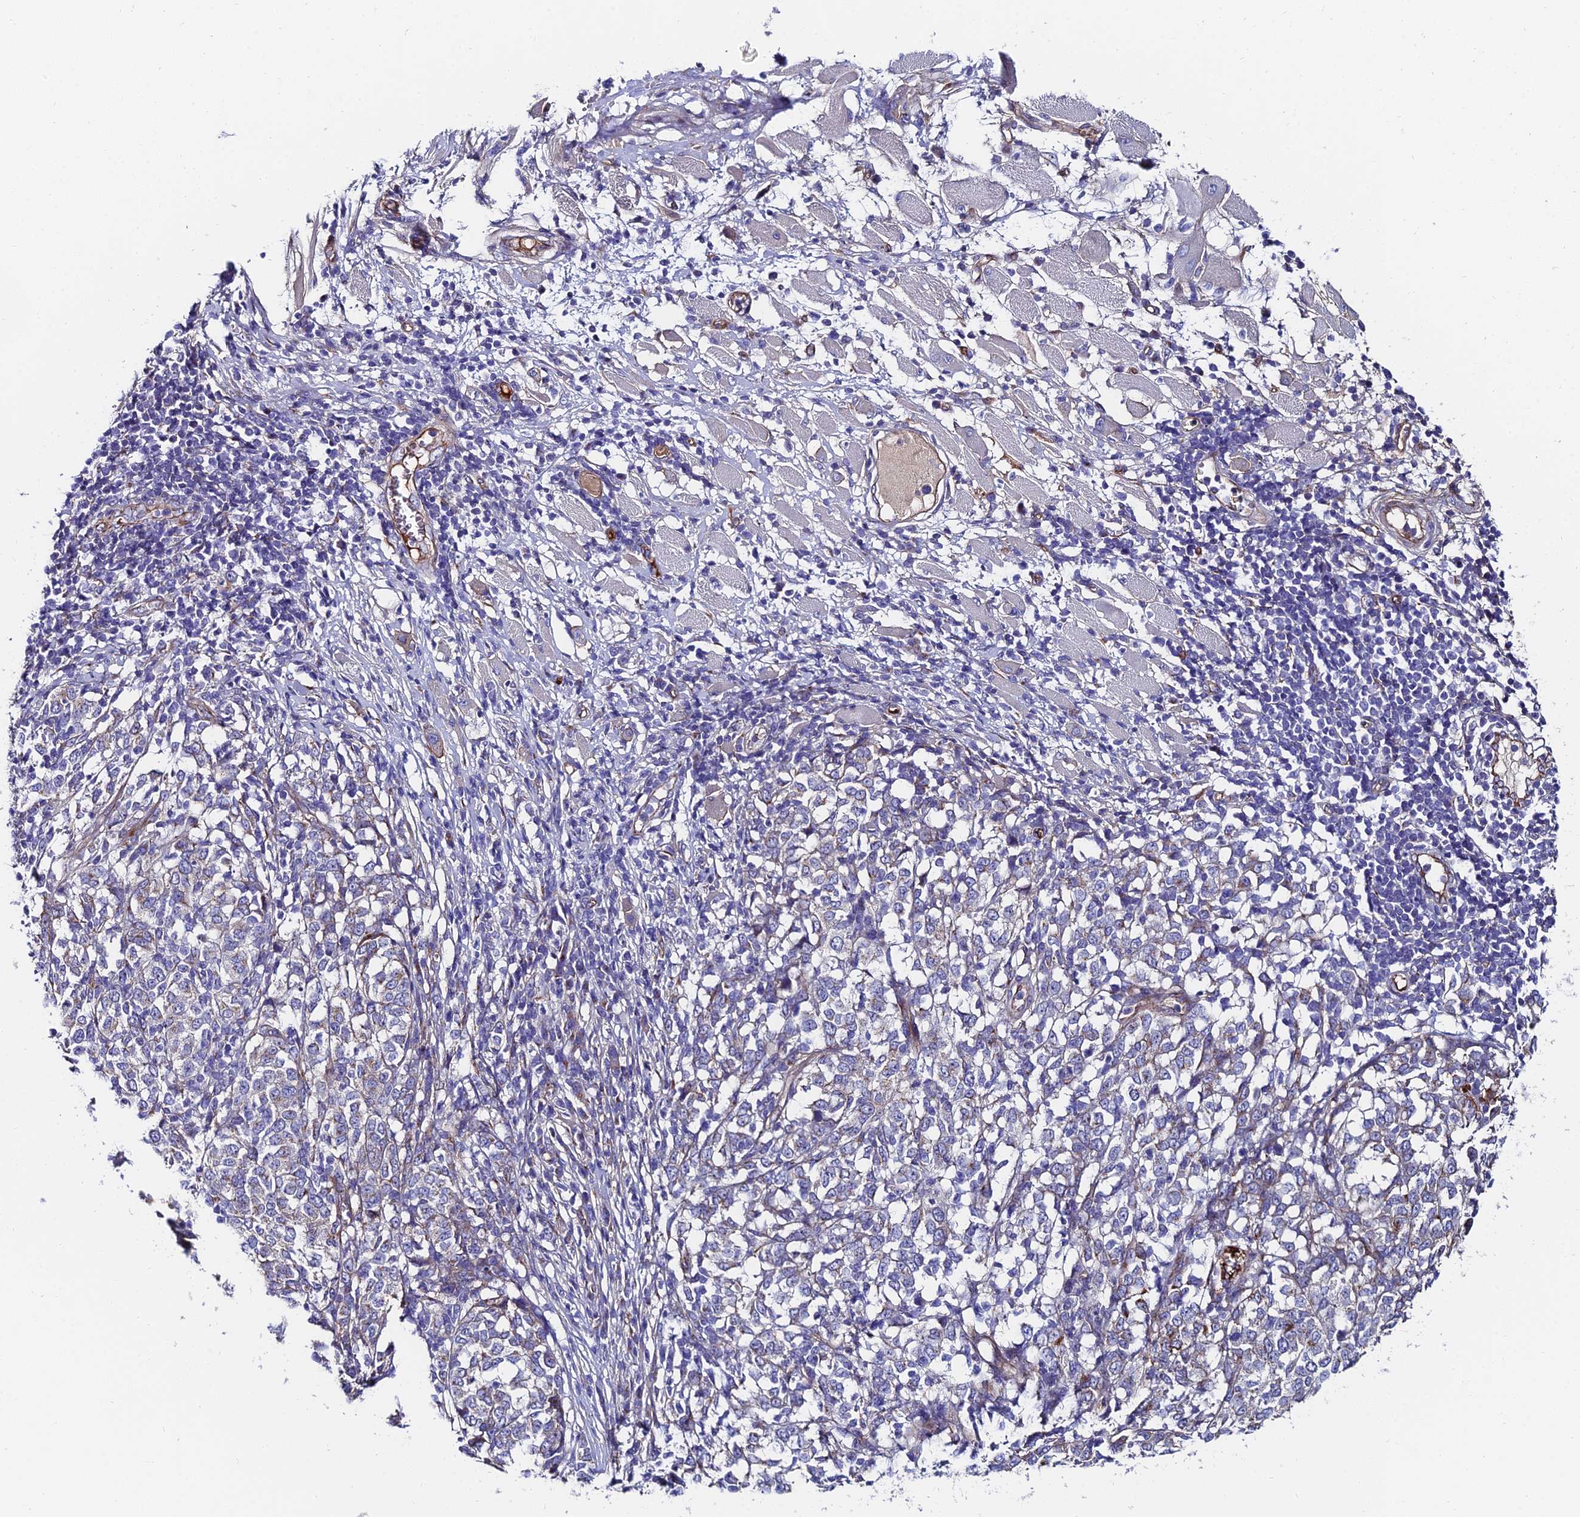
{"staining": {"intensity": "negative", "quantity": "none", "location": "none"}, "tissue": "melanoma", "cell_type": "Tumor cells", "image_type": "cancer", "snomed": [{"axis": "morphology", "description": "Malignant melanoma, NOS"}, {"axis": "topography", "description": "Skin"}], "caption": "Protein analysis of malignant melanoma exhibits no significant expression in tumor cells.", "gene": "ADGRF3", "patient": {"sex": "female", "age": 72}}